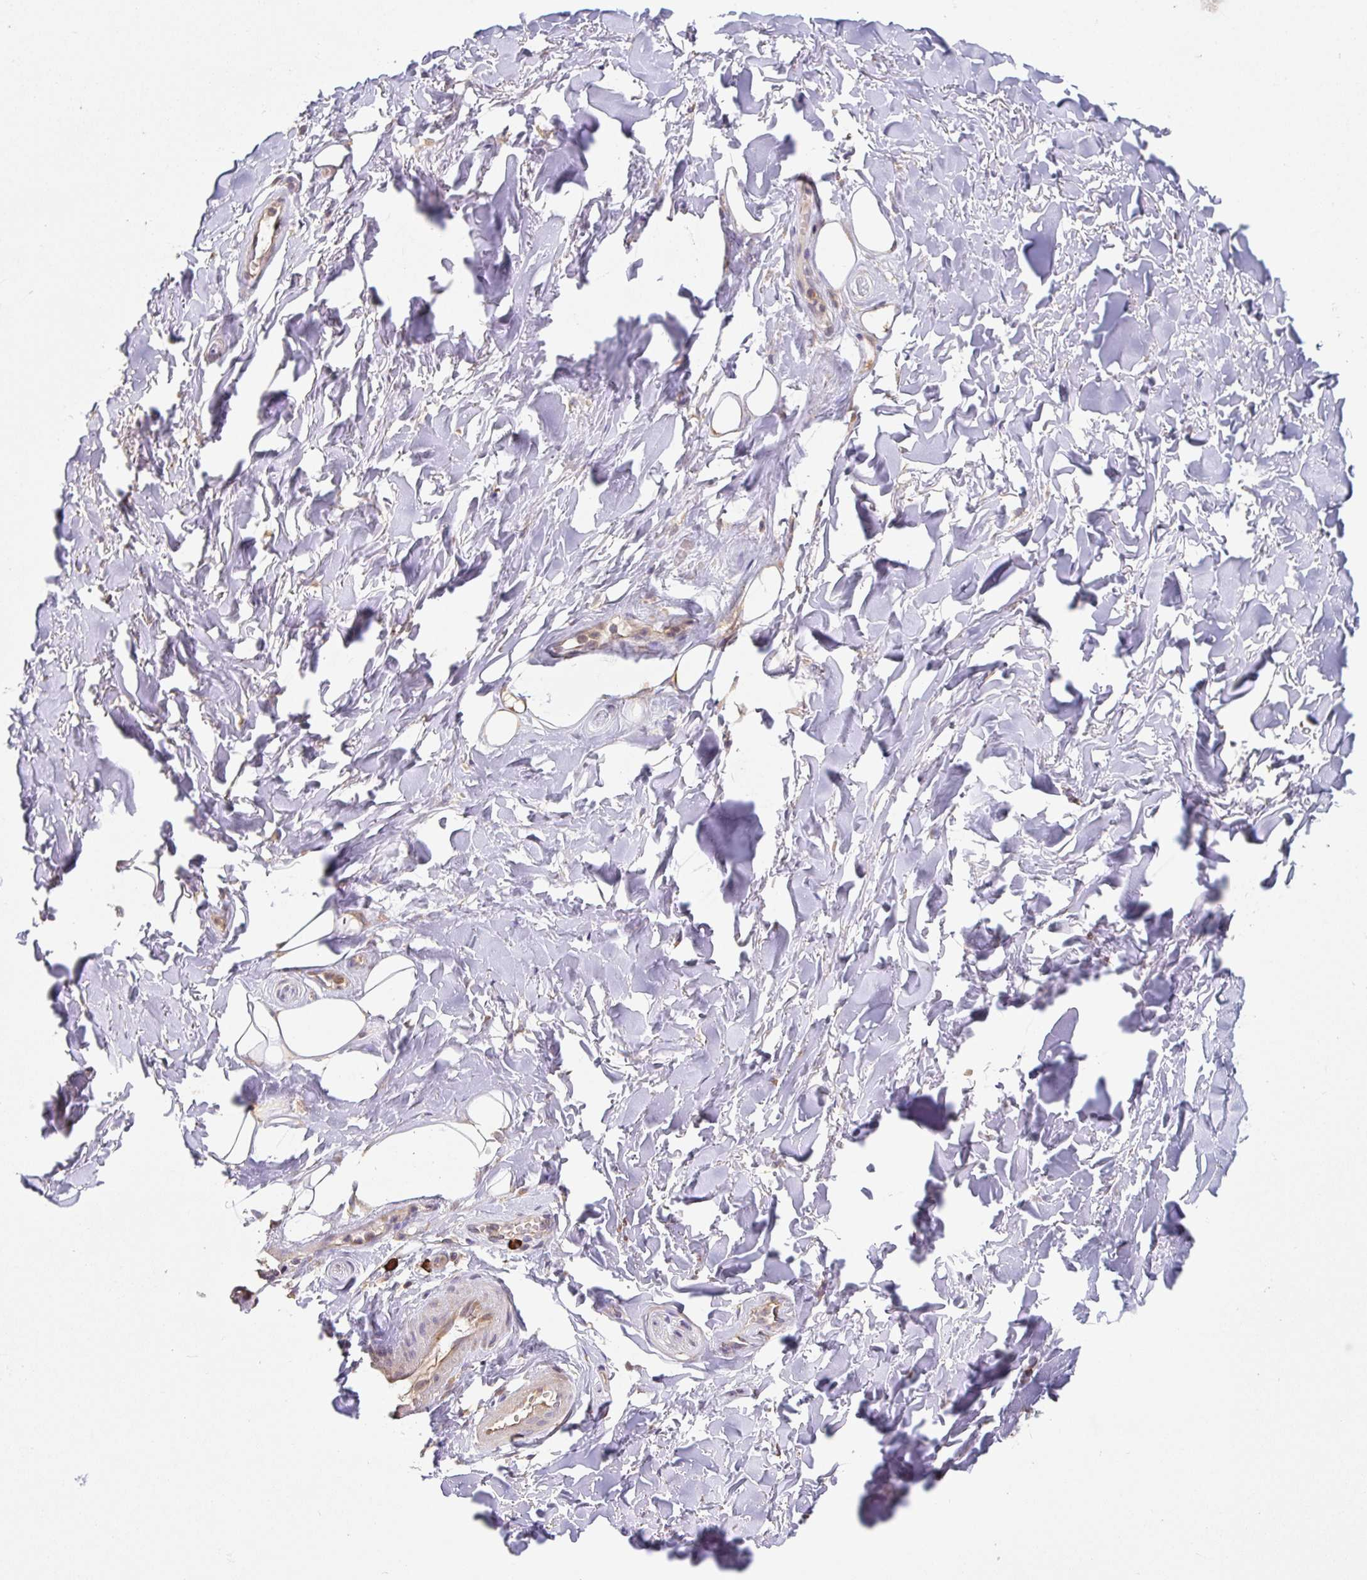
{"staining": {"intensity": "negative", "quantity": "none", "location": "none"}, "tissue": "adipose tissue", "cell_type": "Adipocytes", "image_type": "normal", "snomed": [{"axis": "morphology", "description": "Normal tissue, NOS"}, {"axis": "topography", "description": "Cartilage tissue"}, {"axis": "topography", "description": "Nasopharynx"}, {"axis": "topography", "description": "Thyroid gland"}], "caption": "High magnification brightfield microscopy of unremarkable adipose tissue stained with DAB (brown) and counterstained with hematoxylin (blue): adipocytes show no significant expression.", "gene": "HAGH", "patient": {"sex": "male", "age": 63}}